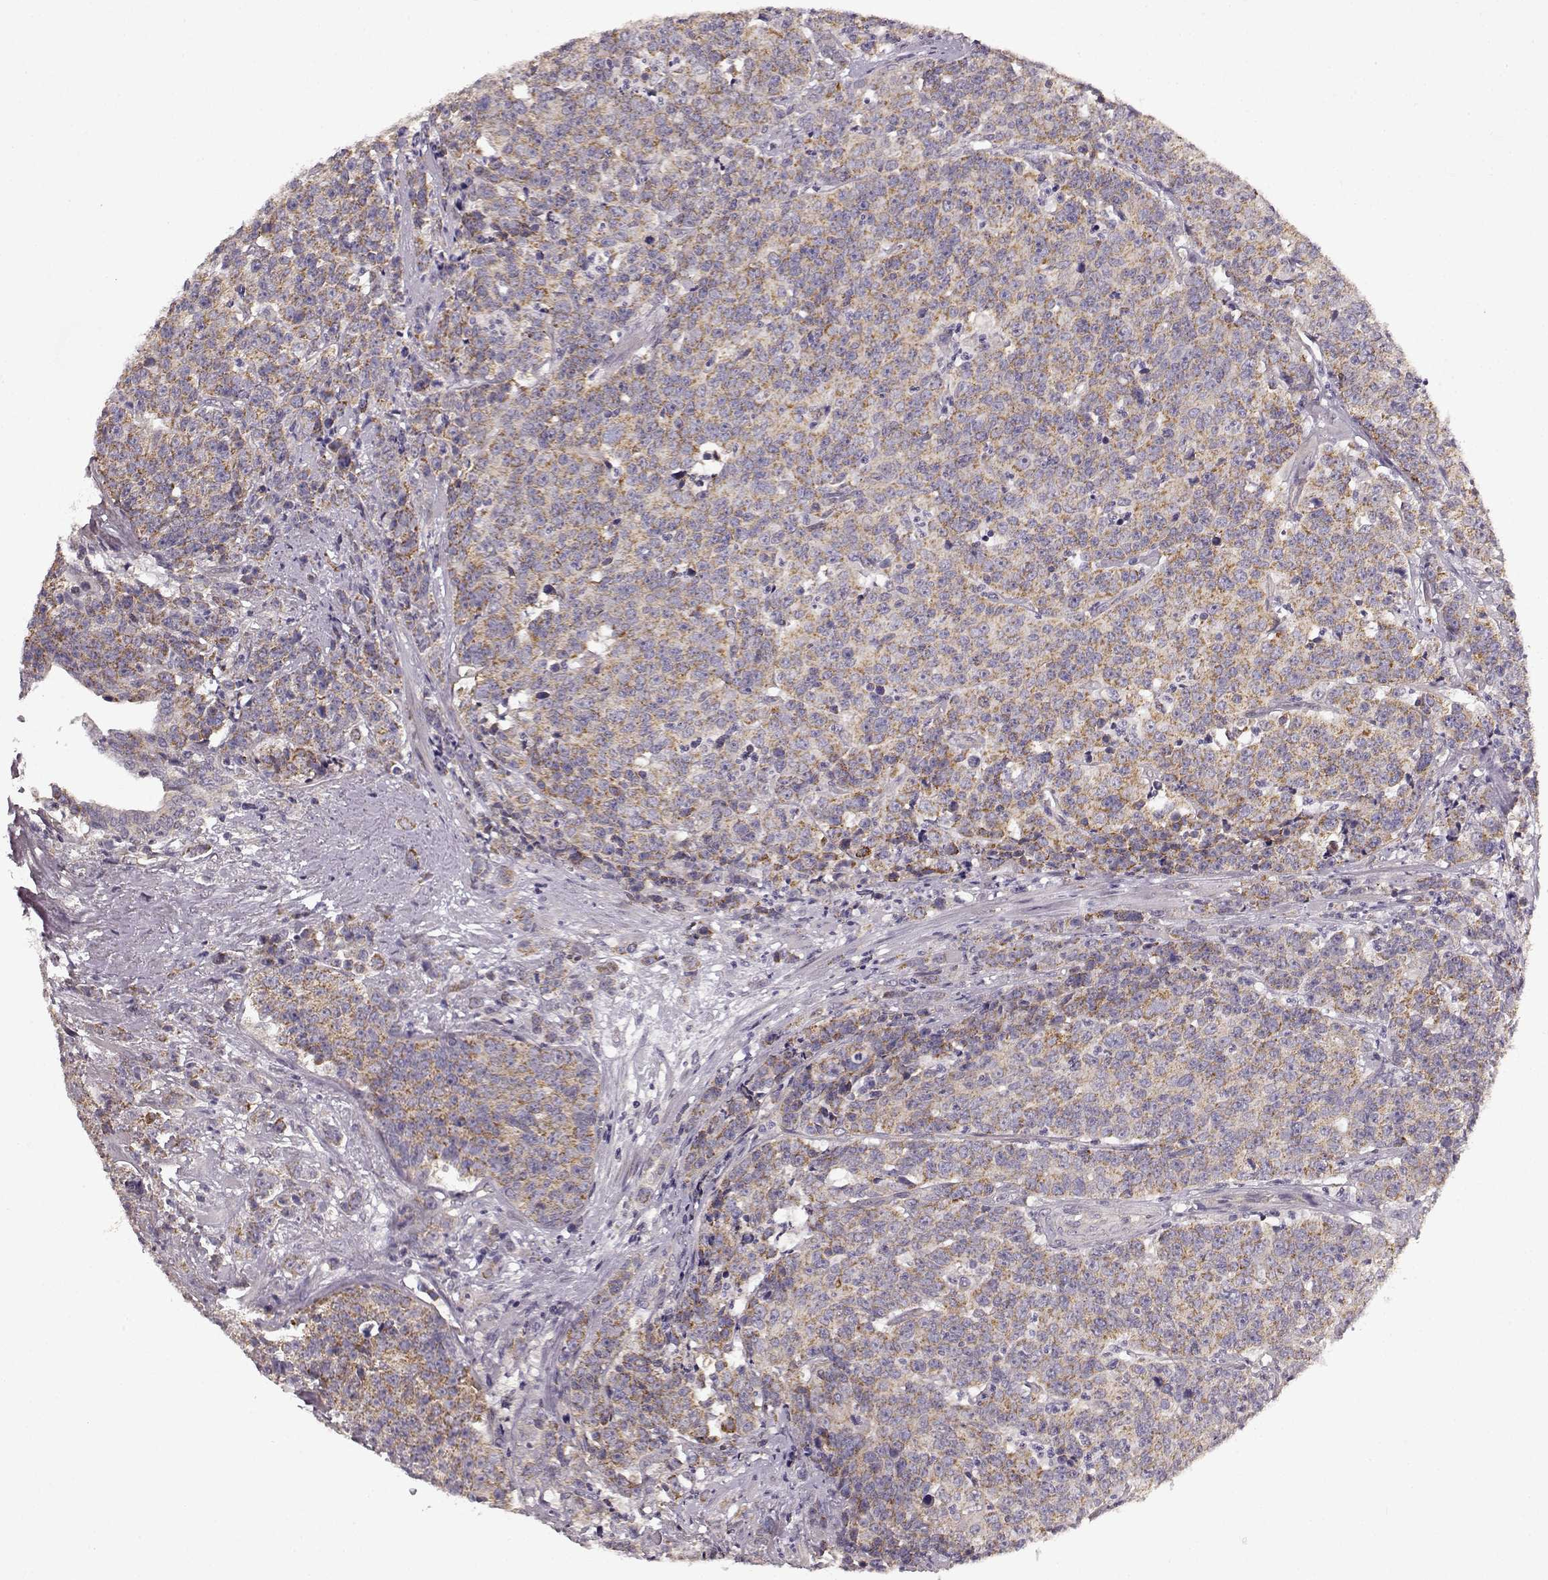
{"staining": {"intensity": "moderate", "quantity": ">75%", "location": "cytoplasmic/membranous"}, "tissue": "prostate cancer", "cell_type": "Tumor cells", "image_type": "cancer", "snomed": [{"axis": "morphology", "description": "Adenocarcinoma, NOS"}, {"axis": "topography", "description": "Prostate"}], "caption": "Prostate cancer tissue displays moderate cytoplasmic/membranous expression in about >75% of tumor cells The protein is shown in brown color, while the nuclei are stained blue.", "gene": "ERBB3", "patient": {"sex": "male", "age": 67}}